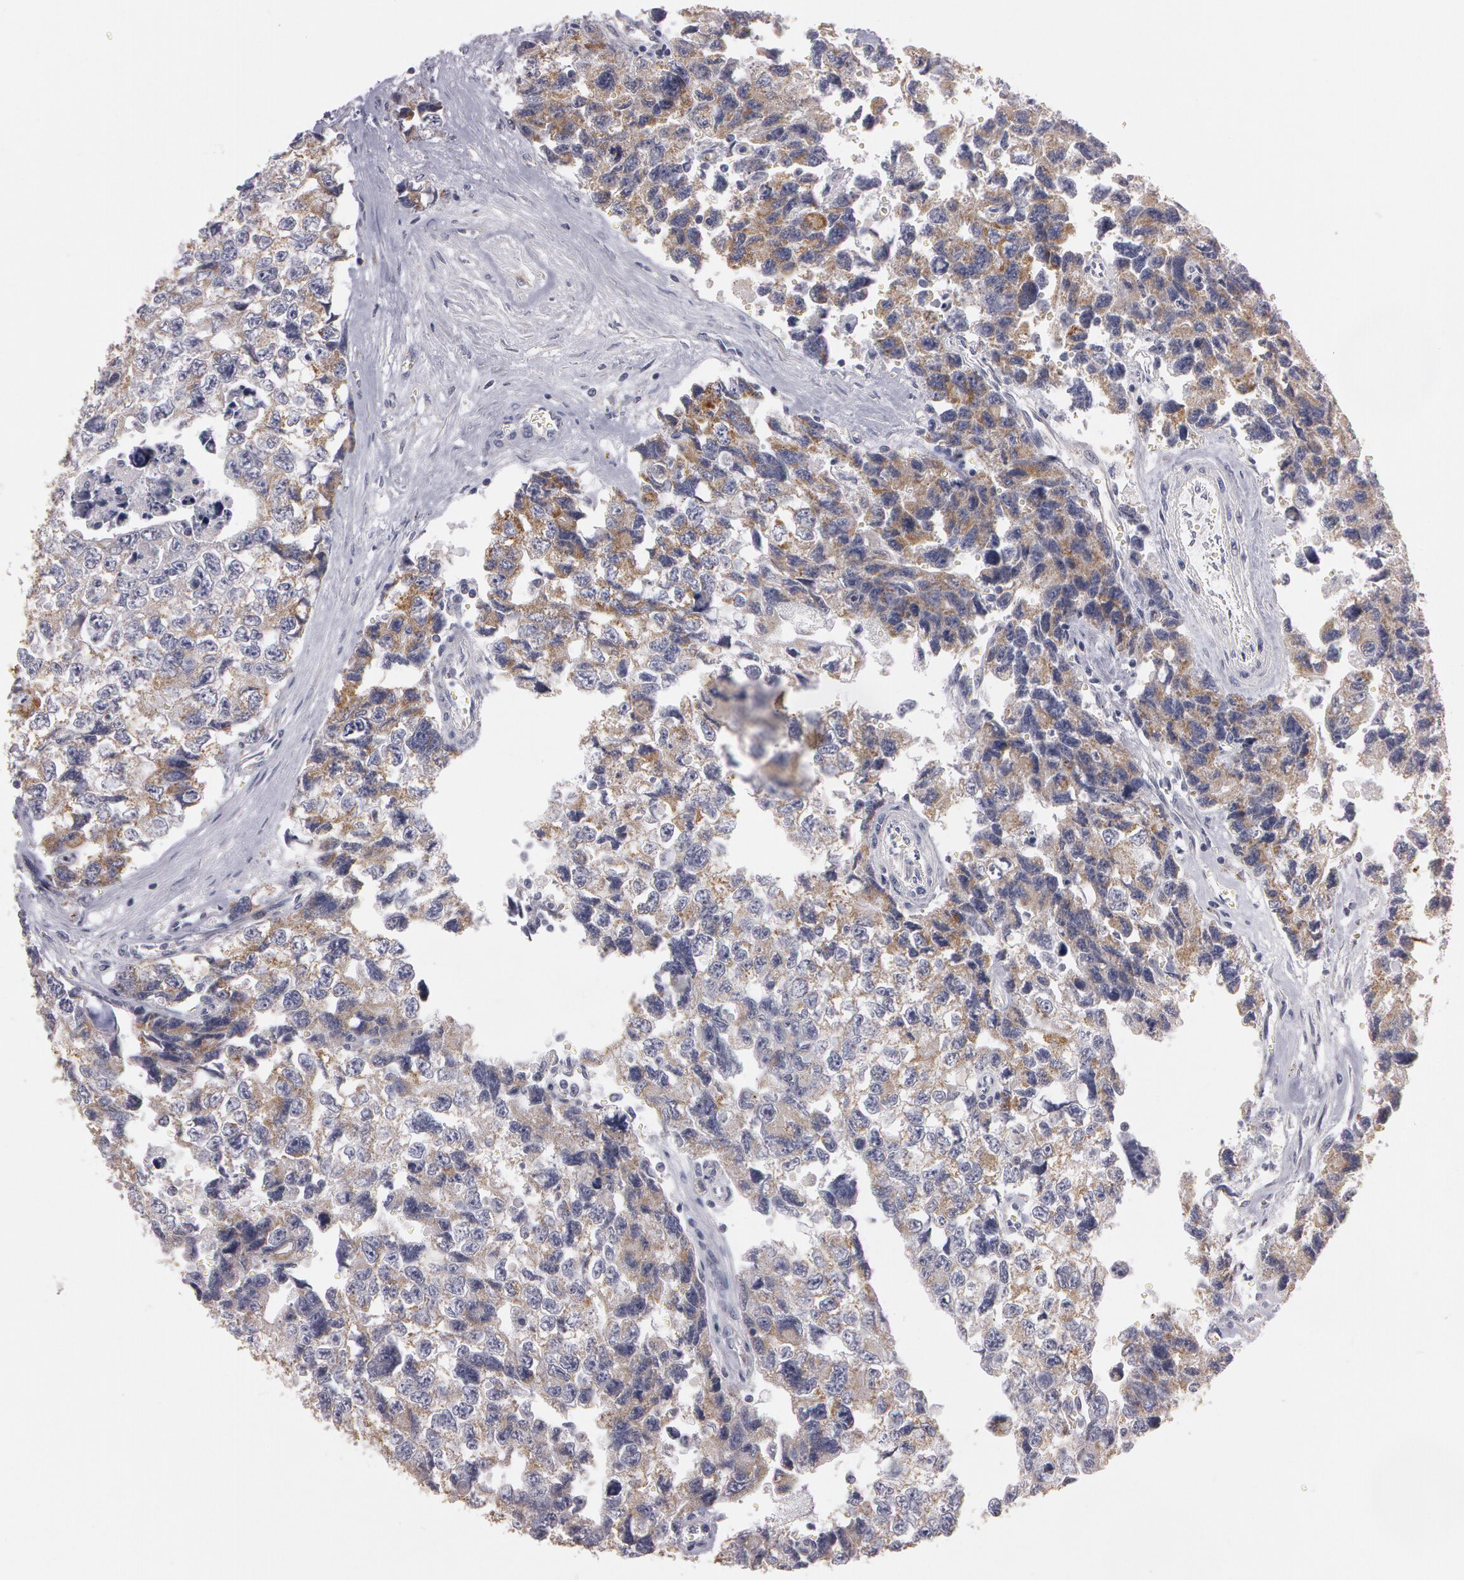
{"staining": {"intensity": "moderate", "quantity": "25%-75%", "location": "cytoplasmic/membranous"}, "tissue": "testis cancer", "cell_type": "Tumor cells", "image_type": "cancer", "snomed": [{"axis": "morphology", "description": "Carcinoma, Embryonal, NOS"}, {"axis": "topography", "description": "Testis"}], "caption": "This micrograph exhibits immunohistochemistry staining of testis cancer (embryonal carcinoma), with medium moderate cytoplasmic/membranous staining in approximately 25%-75% of tumor cells.", "gene": "NEK9", "patient": {"sex": "male", "age": 31}}